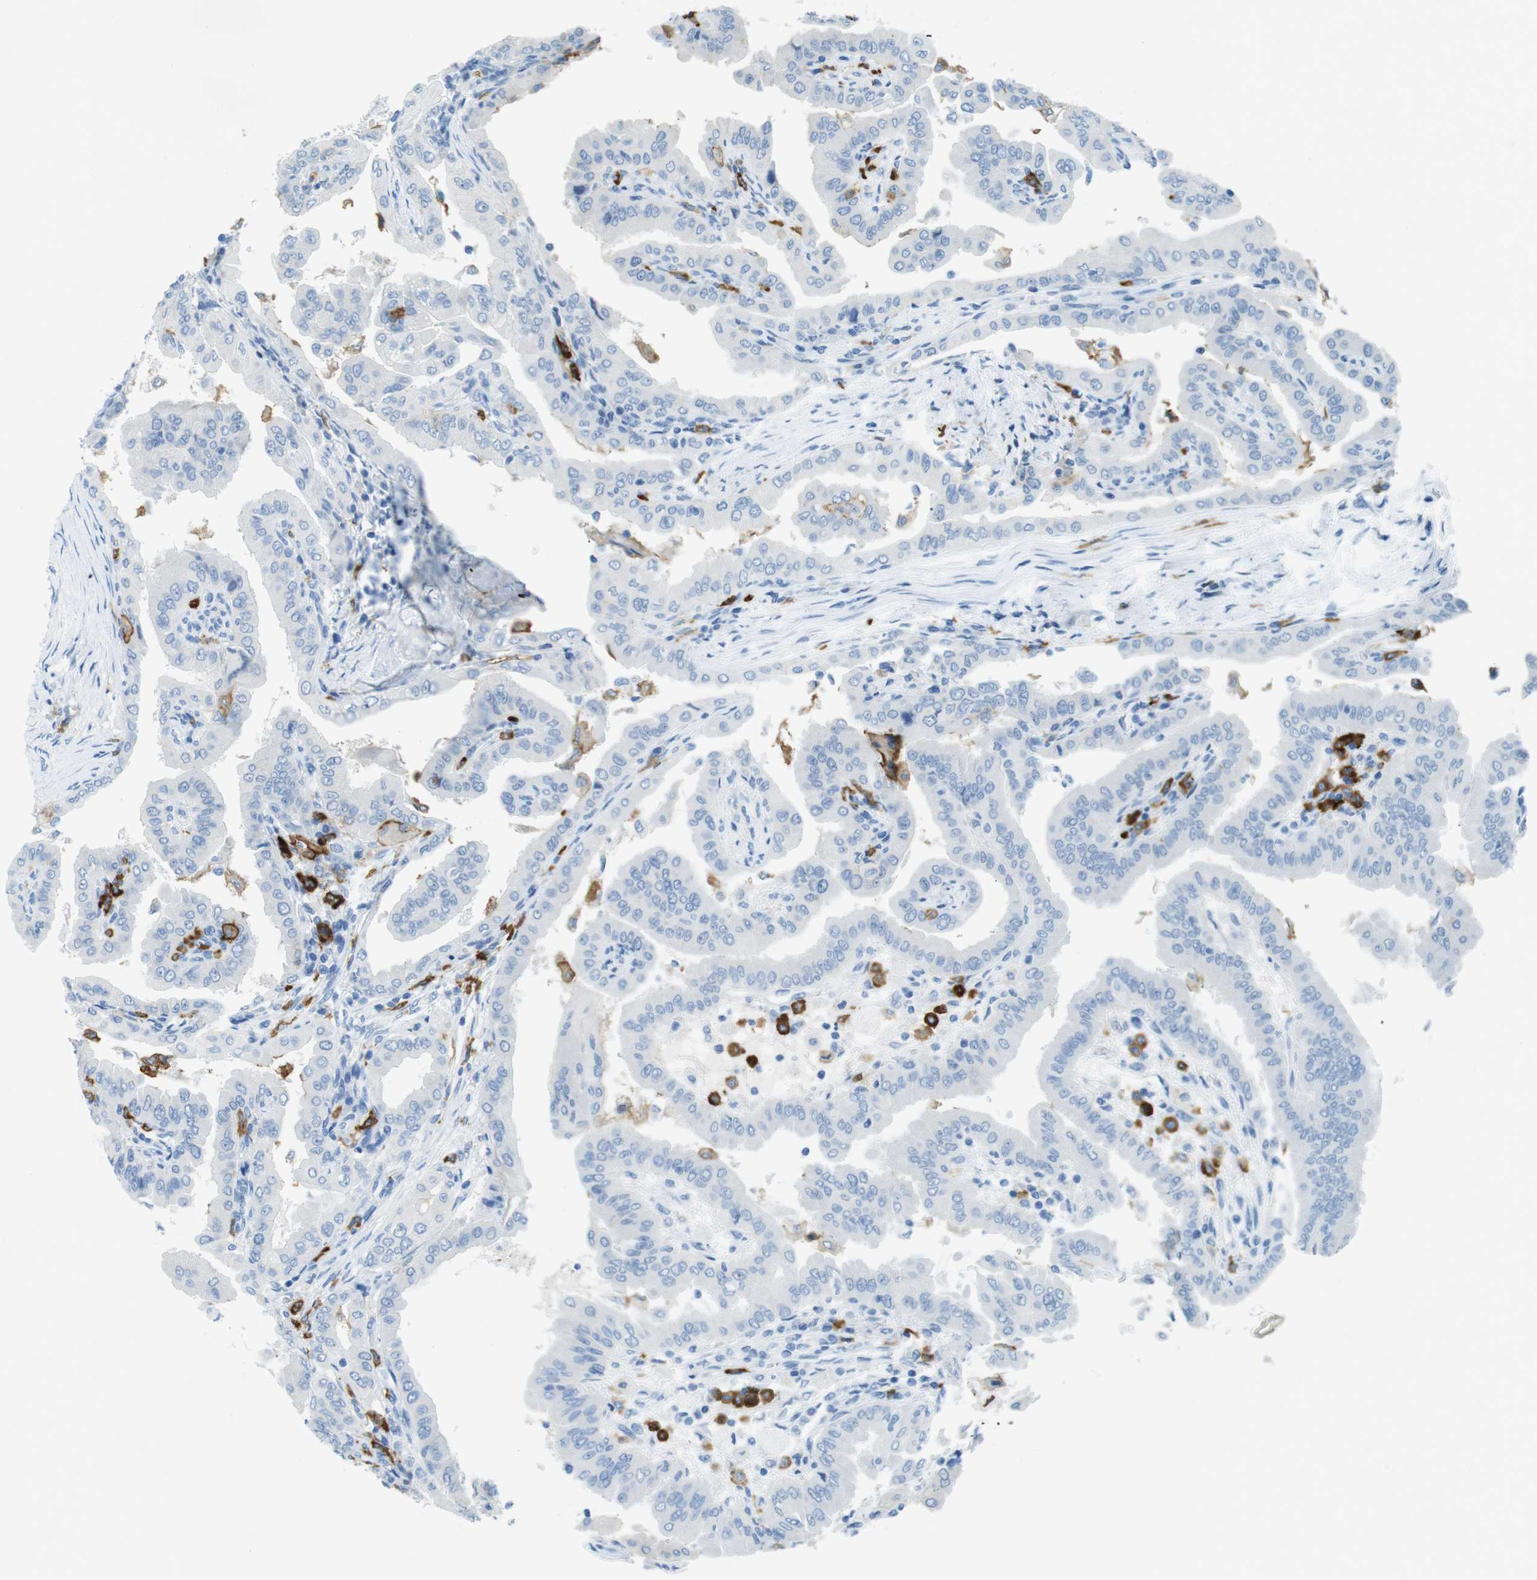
{"staining": {"intensity": "negative", "quantity": "none", "location": "none"}, "tissue": "thyroid cancer", "cell_type": "Tumor cells", "image_type": "cancer", "snomed": [{"axis": "morphology", "description": "Papillary adenocarcinoma, NOS"}, {"axis": "topography", "description": "Thyroid gland"}], "caption": "Human thyroid cancer (papillary adenocarcinoma) stained for a protein using immunohistochemistry (IHC) exhibits no staining in tumor cells.", "gene": "MCEMP1", "patient": {"sex": "male", "age": 33}}